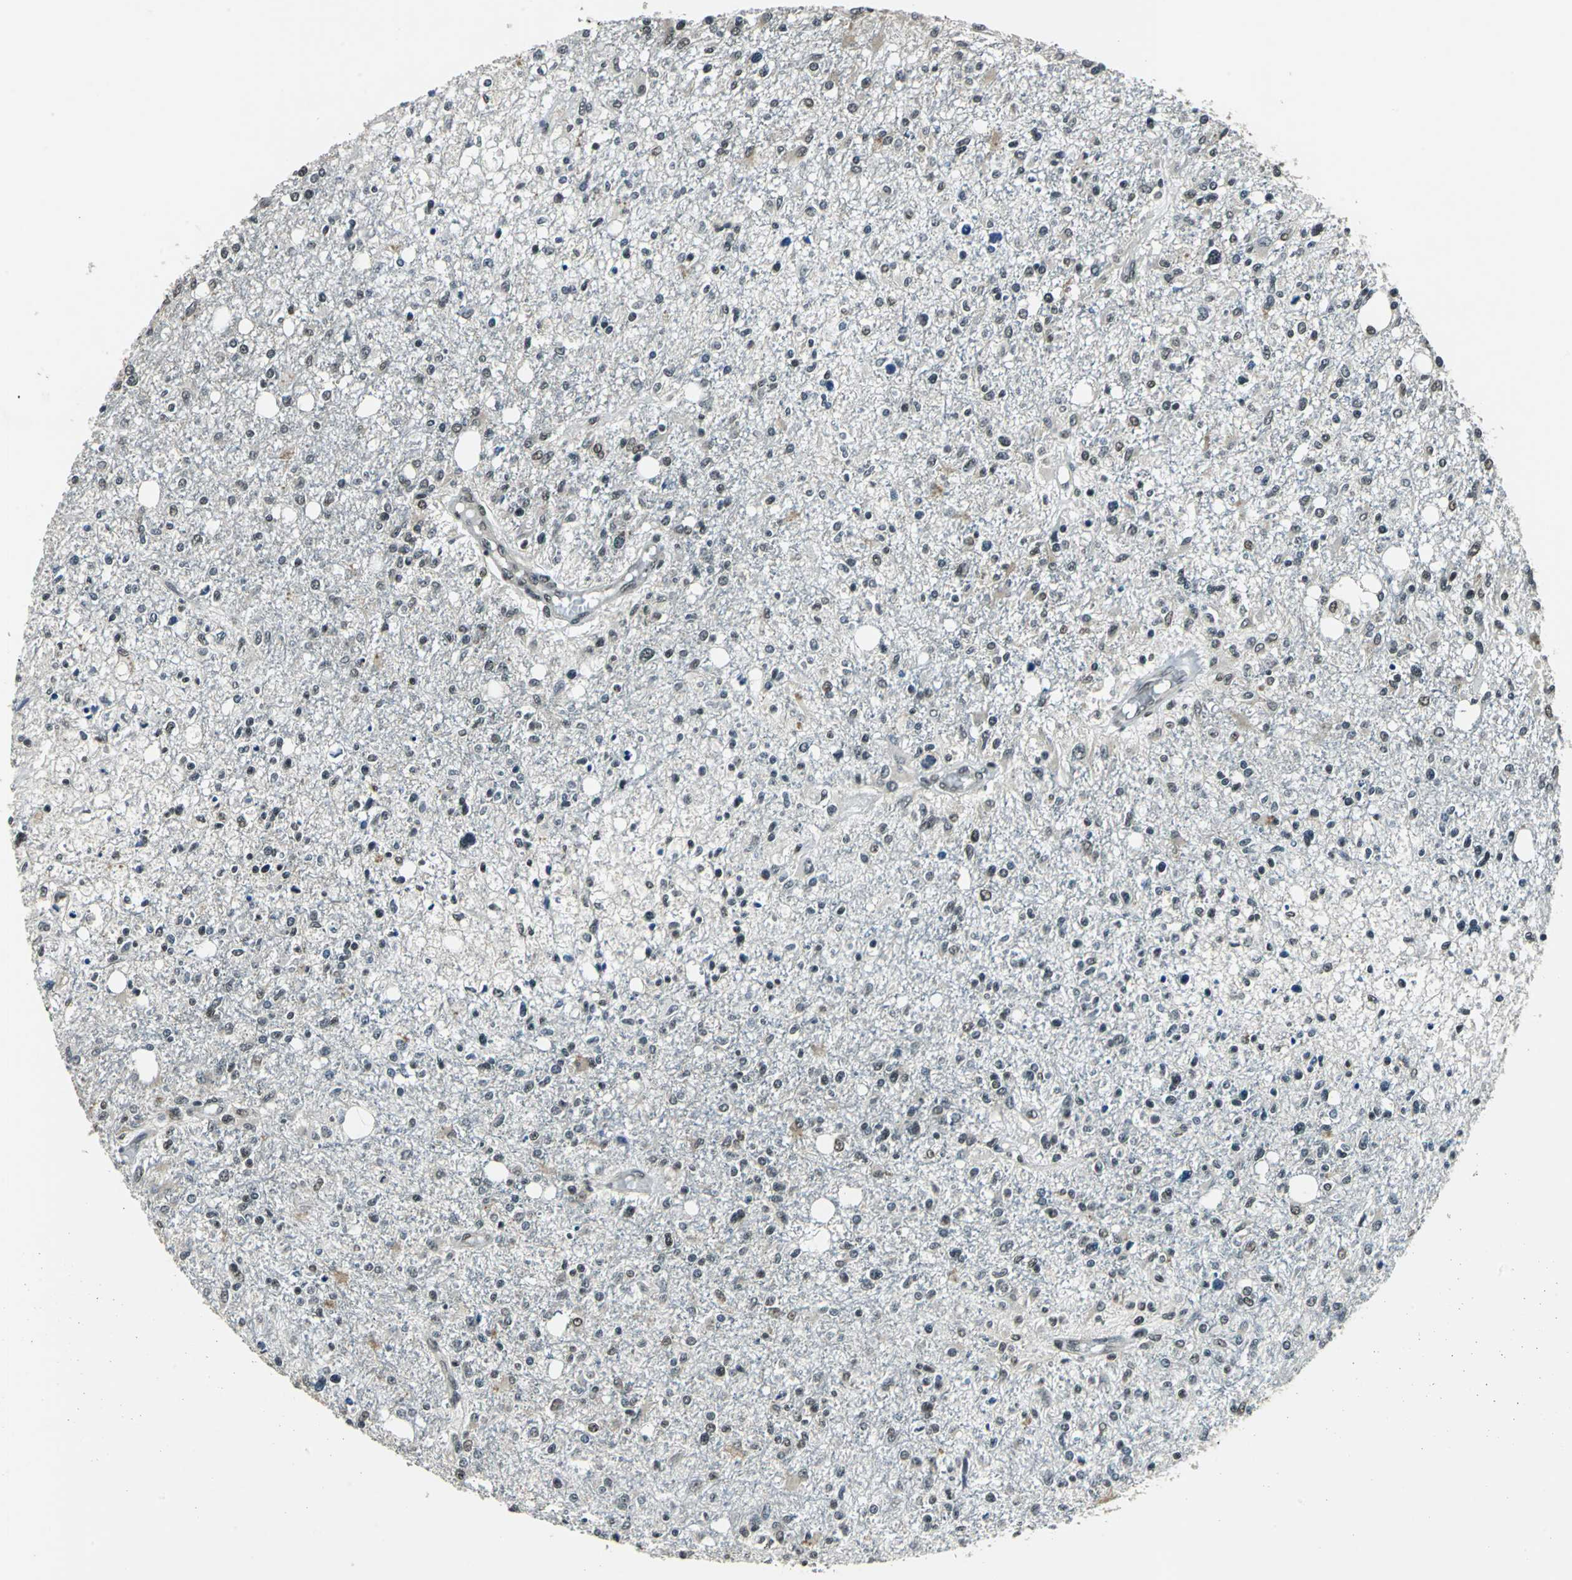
{"staining": {"intensity": "strong", "quantity": "25%-75%", "location": "nuclear"}, "tissue": "glioma", "cell_type": "Tumor cells", "image_type": "cancer", "snomed": [{"axis": "morphology", "description": "Glioma, malignant, High grade"}, {"axis": "topography", "description": "Cerebral cortex"}], "caption": "IHC of glioma reveals high levels of strong nuclear expression in about 25%-75% of tumor cells.", "gene": "RBM14", "patient": {"sex": "male", "age": 76}}